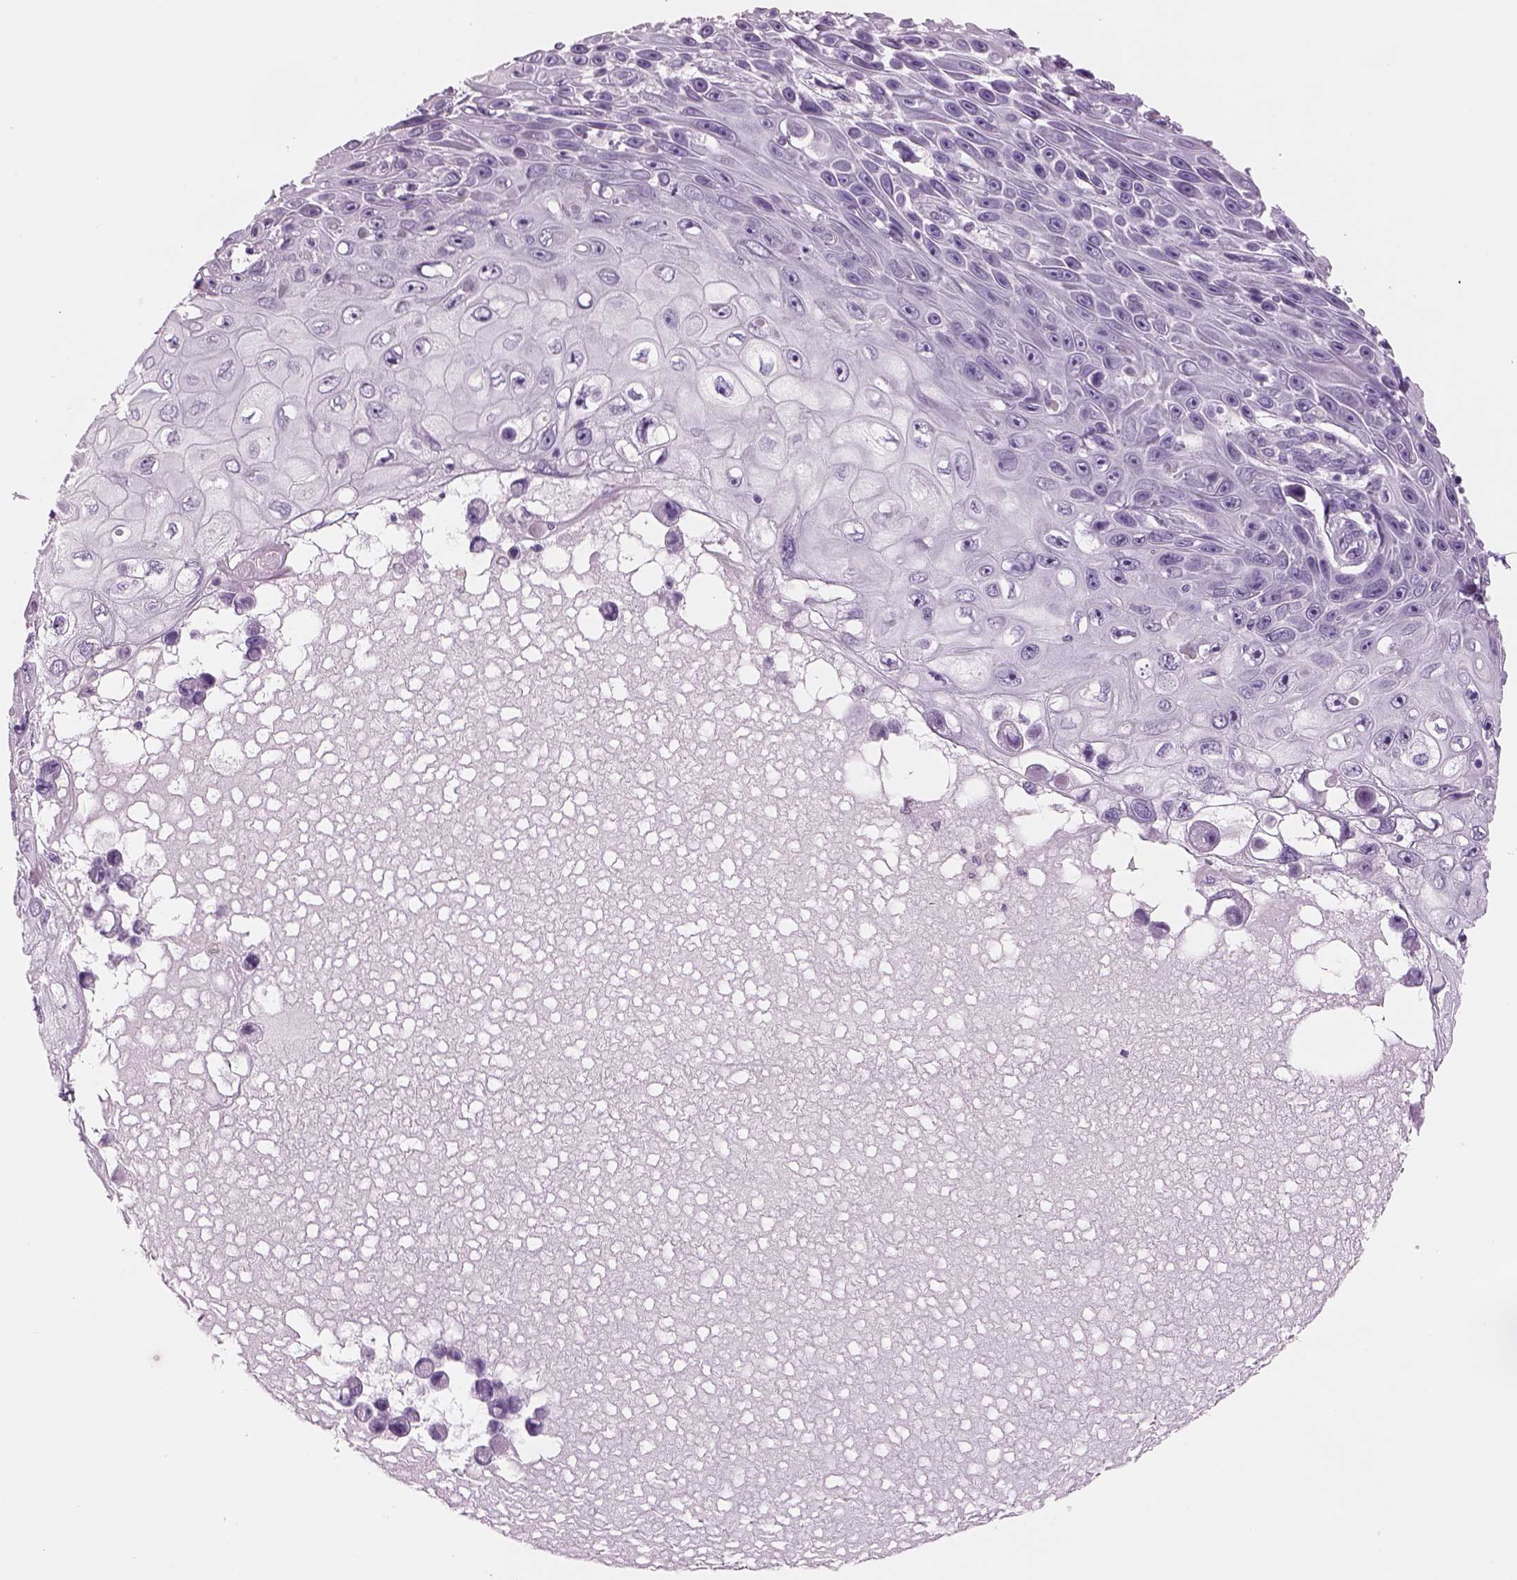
{"staining": {"intensity": "negative", "quantity": "none", "location": "none"}, "tissue": "skin cancer", "cell_type": "Tumor cells", "image_type": "cancer", "snomed": [{"axis": "morphology", "description": "Squamous cell carcinoma, NOS"}, {"axis": "topography", "description": "Skin"}], "caption": "DAB immunohistochemical staining of human squamous cell carcinoma (skin) displays no significant expression in tumor cells.", "gene": "RHO", "patient": {"sex": "male", "age": 82}}